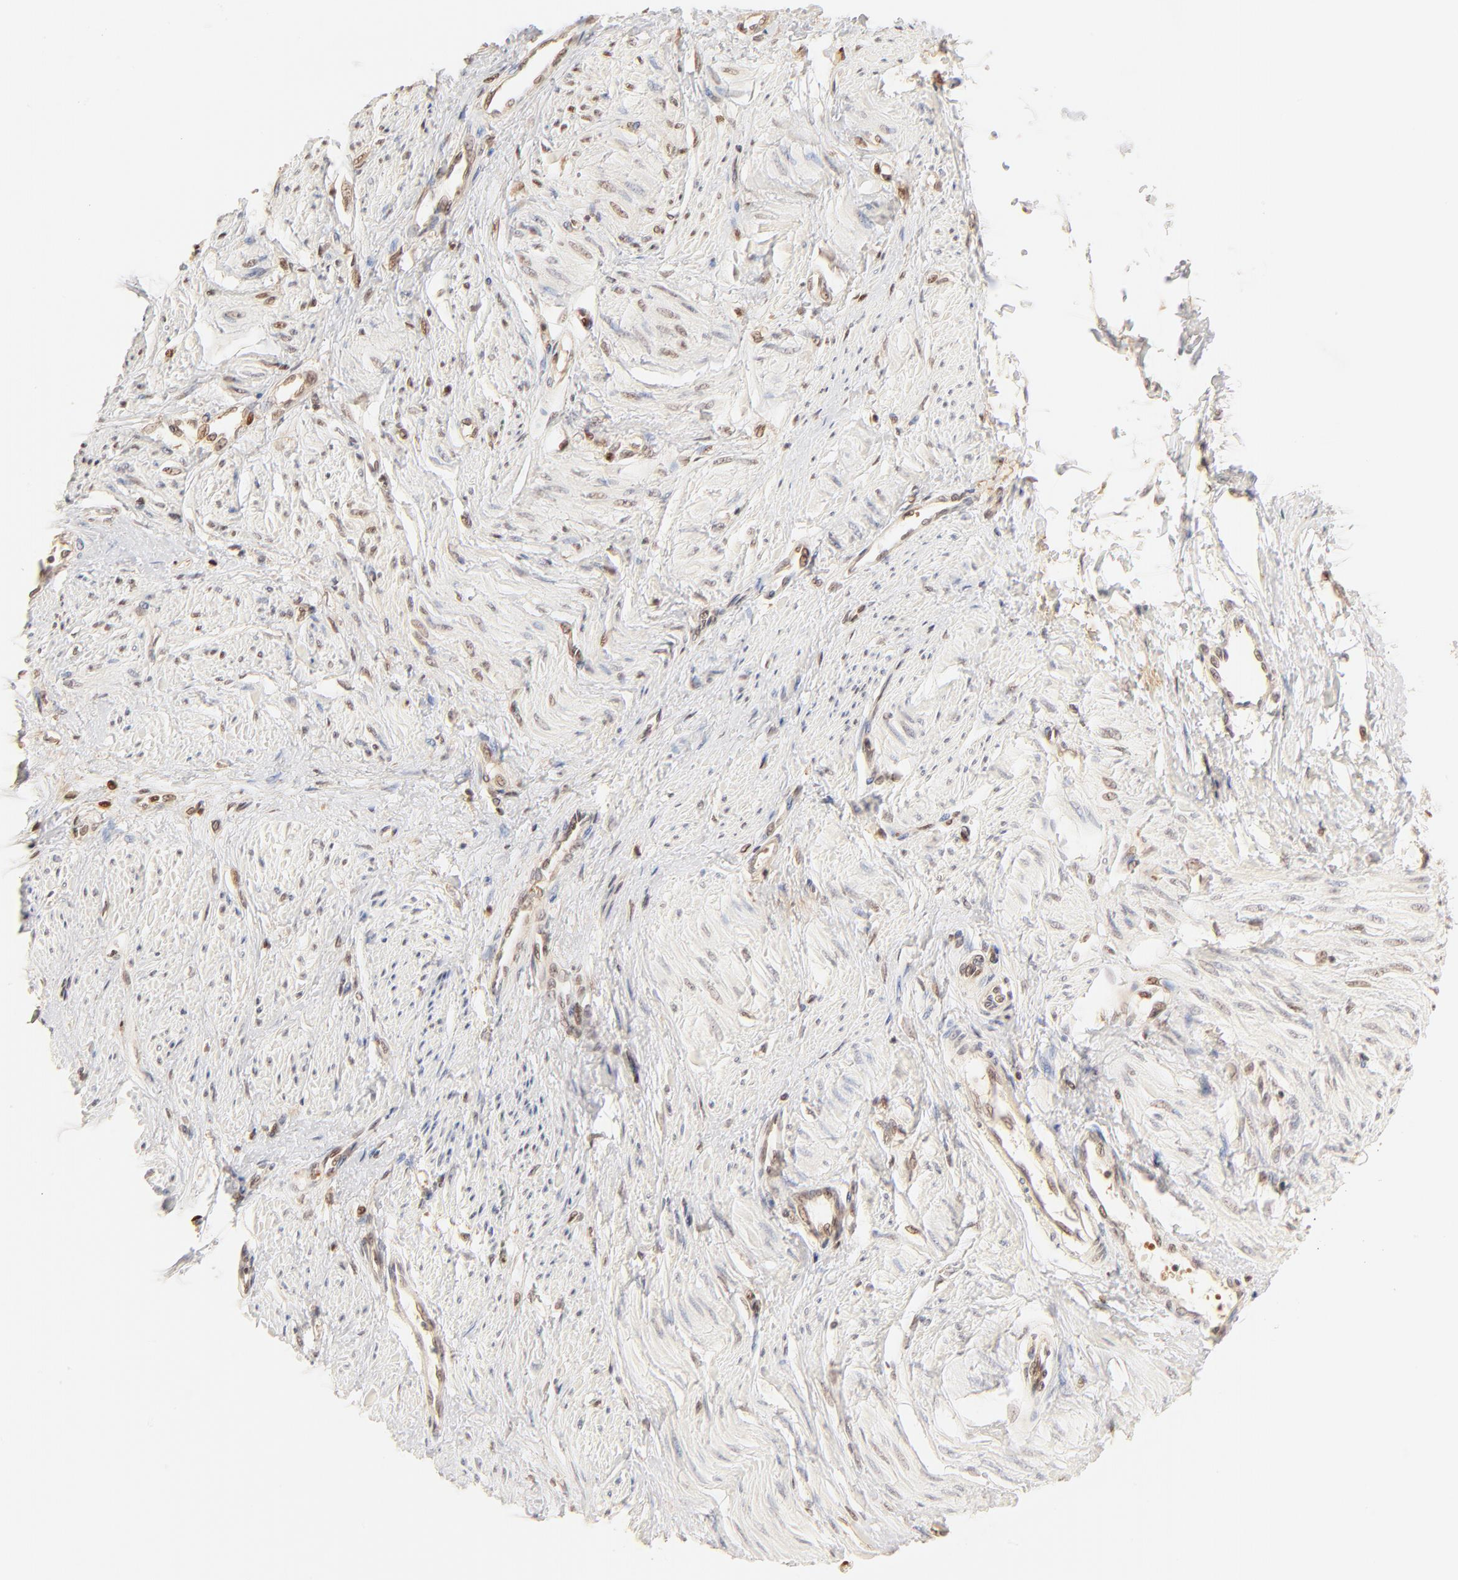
{"staining": {"intensity": "moderate", "quantity": "25%-75%", "location": "nuclear"}, "tissue": "smooth muscle", "cell_type": "Smooth muscle cells", "image_type": "normal", "snomed": [{"axis": "morphology", "description": "Normal tissue, NOS"}, {"axis": "topography", "description": "Smooth muscle"}, {"axis": "topography", "description": "Uterus"}], "caption": "Protein analysis of benign smooth muscle displays moderate nuclear positivity in about 25%-75% of smooth muscle cells.", "gene": "FAM50A", "patient": {"sex": "female", "age": 39}}